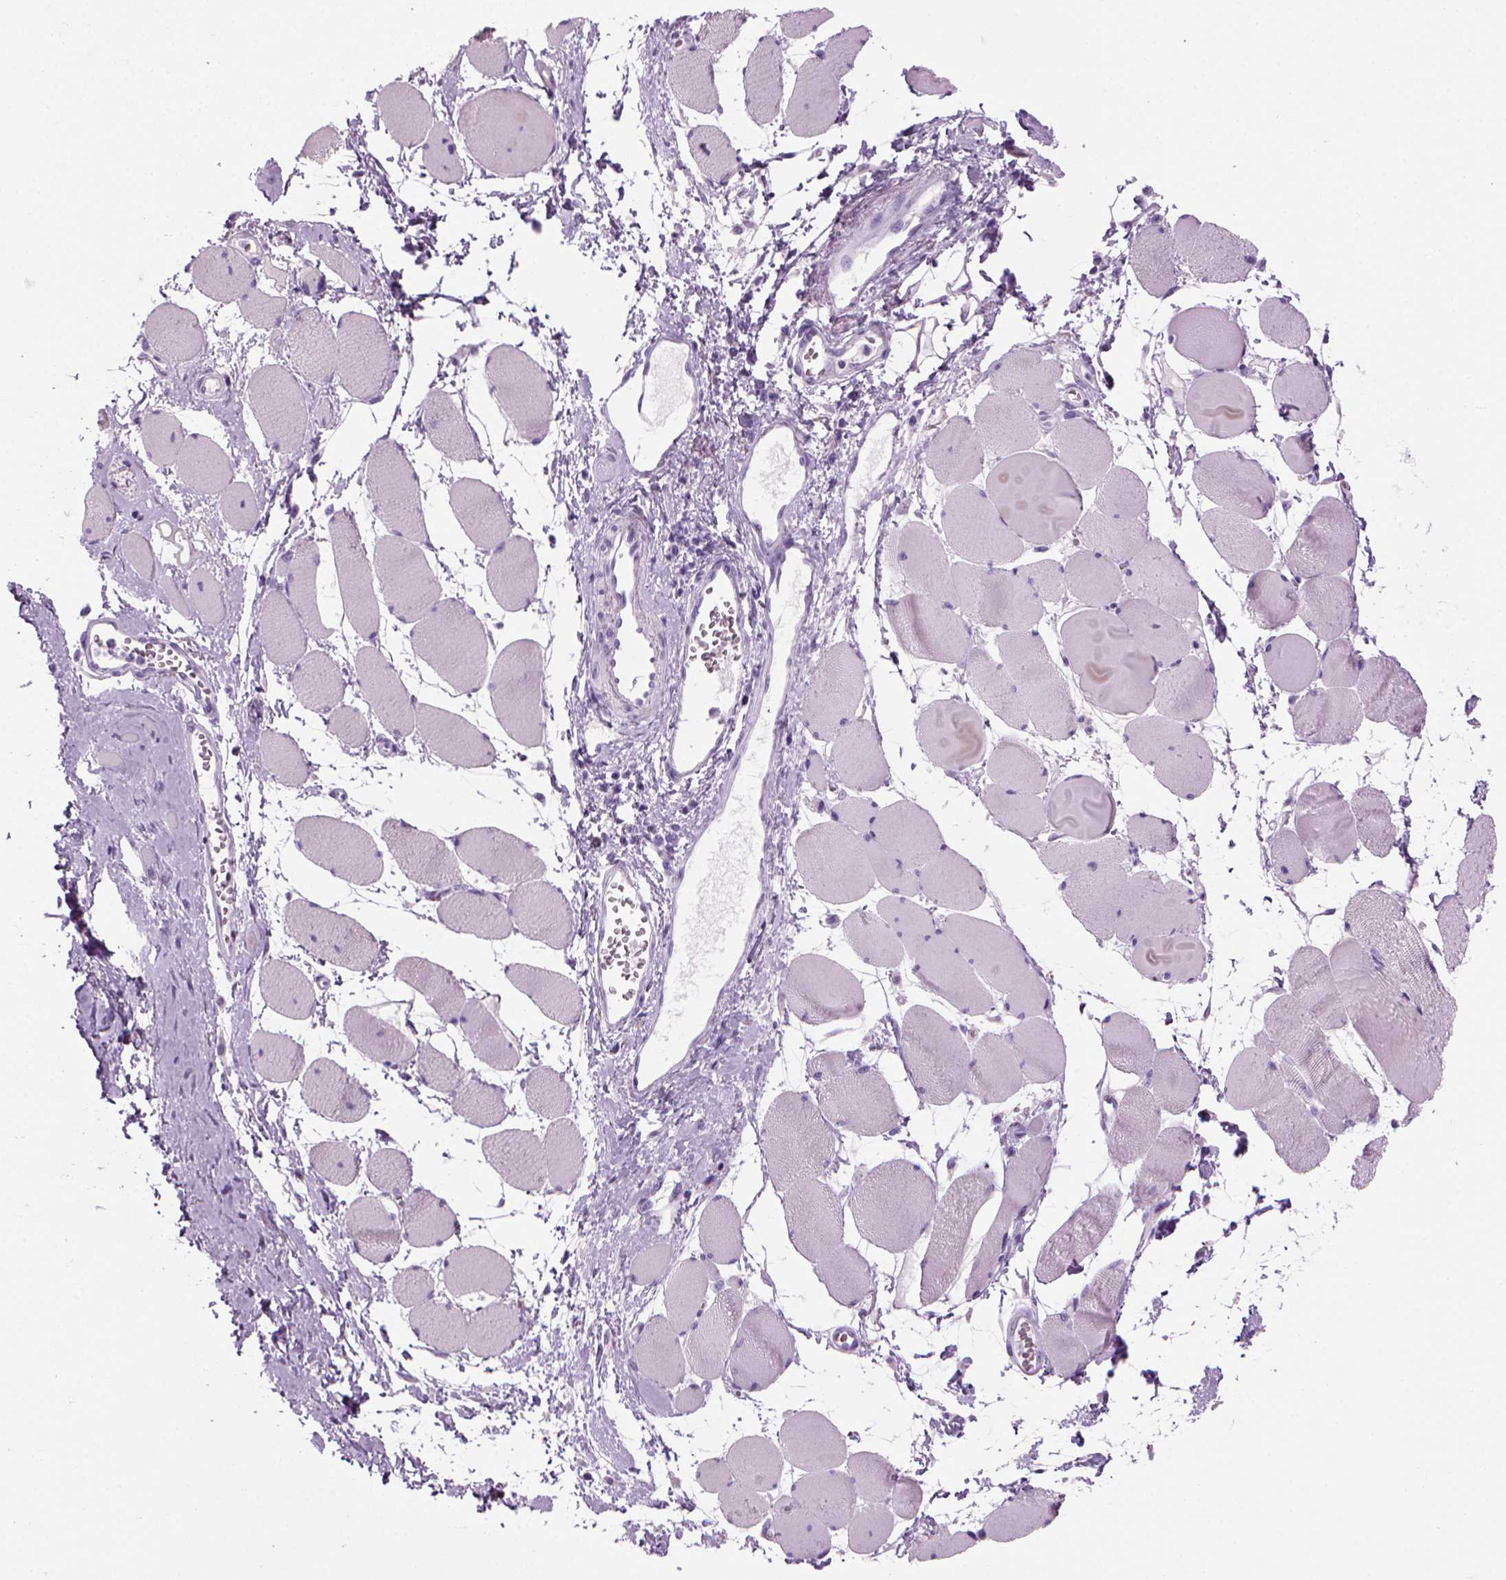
{"staining": {"intensity": "negative", "quantity": "none", "location": "none"}, "tissue": "skeletal muscle", "cell_type": "Myocytes", "image_type": "normal", "snomed": [{"axis": "morphology", "description": "Normal tissue, NOS"}, {"axis": "topography", "description": "Skeletal muscle"}], "caption": "Myocytes show no significant expression in normal skeletal muscle. The staining is performed using DAB brown chromogen with nuclei counter-stained in using hematoxylin.", "gene": "MZB1", "patient": {"sex": "female", "age": 75}}